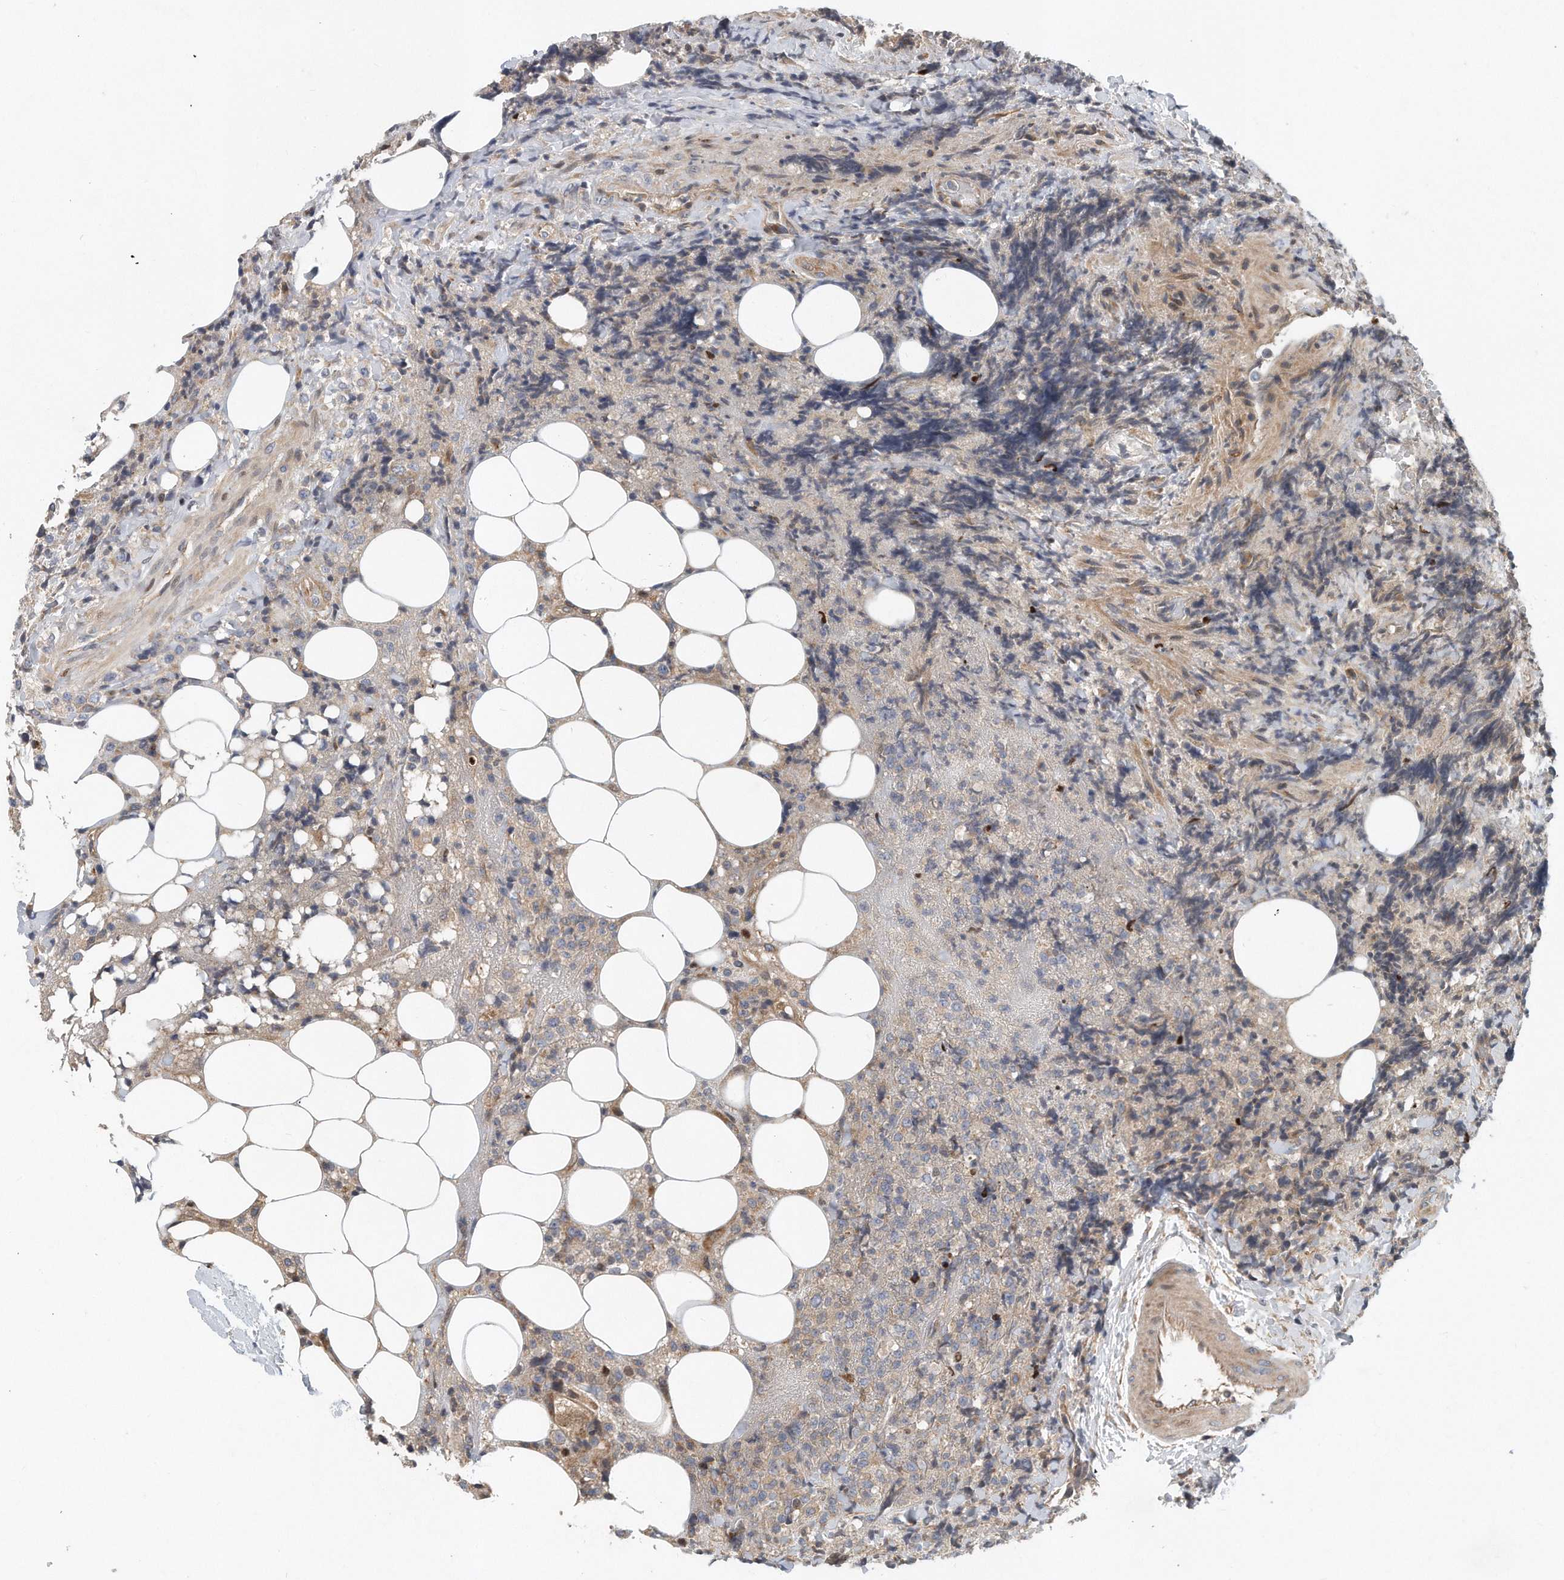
{"staining": {"intensity": "weak", "quantity": "<25%", "location": "cytoplasmic/membranous"}, "tissue": "lymphoma", "cell_type": "Tumor cells", "image_type": "cancer", "snomed": [{"axis": "morphology", "description": "Malignant lymphoma, non-Hodgkin's type, High grade"}, {"axis": "topography", "description": "Lymph node"}], "caption": "A high-resolution micrograph shows IHC staining of high-grade malignant lymphoma, non-Hodgkin's type, which shows no significant positivity in tumor cells. The staining was performed using DAB to visualize the protein expression in brown, while the nuclei were stained in blue with hematoxylin (Magnification: 20x).", "gene": "PCDH8", "patient": {"sex": "male", "age": 13}}